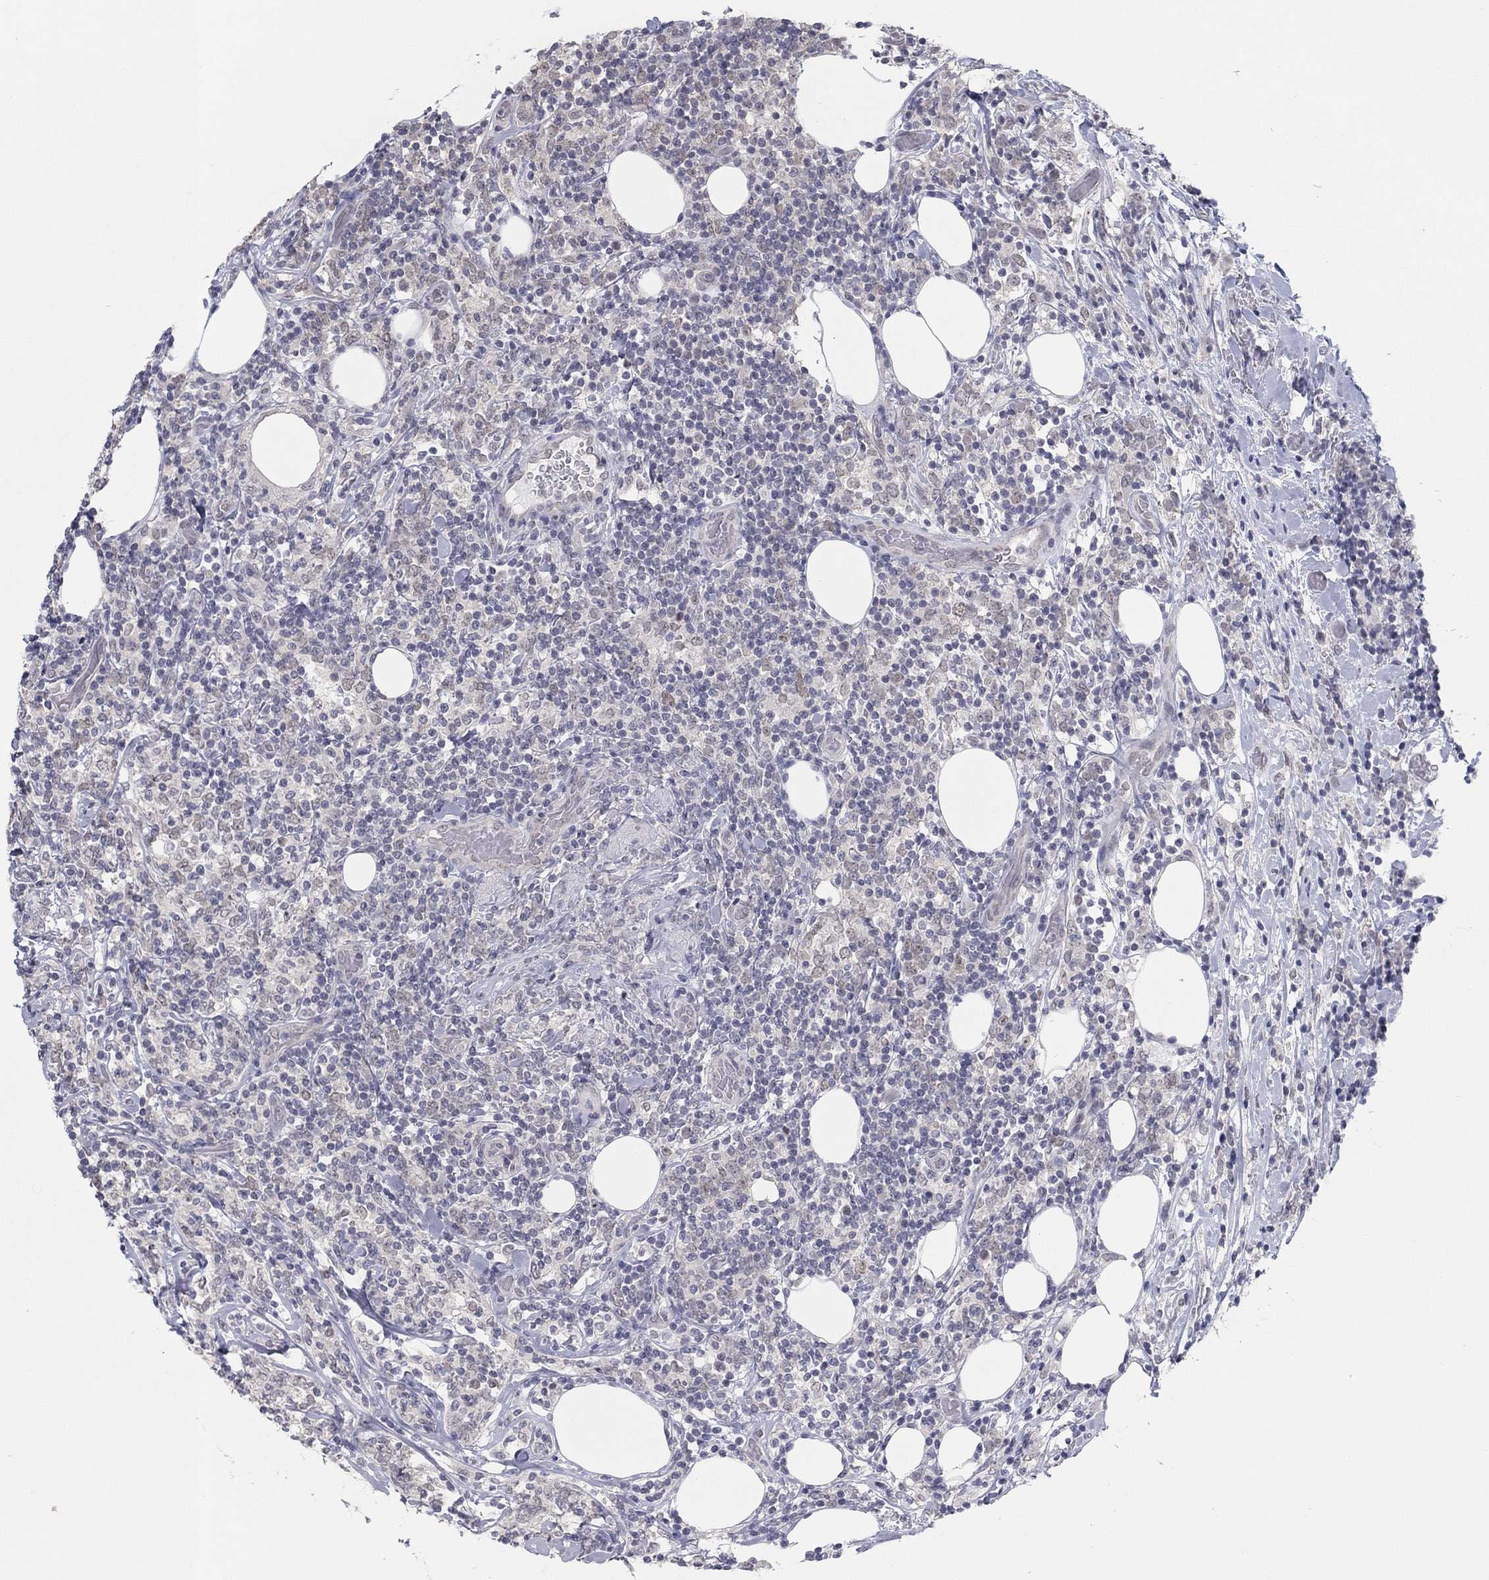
{"staining": {"intensity": "negative", "quantity": "none", "location": "none"}, "tissue": "lymphoma", "cell_type": "Tumor cells", "image_type": "cancer", "snomed": [{"axis": "morphology", "description": "Malignant lymphoma, non-Hodgkin's type, High grade"}, {"axis": "topography", "description": "Lymph node"}], "caption": "Tumor cells show no significant protein expression in lymphoma.", "gene": "SLC22A2", "patient": {"sex": "female", "age": 84}}